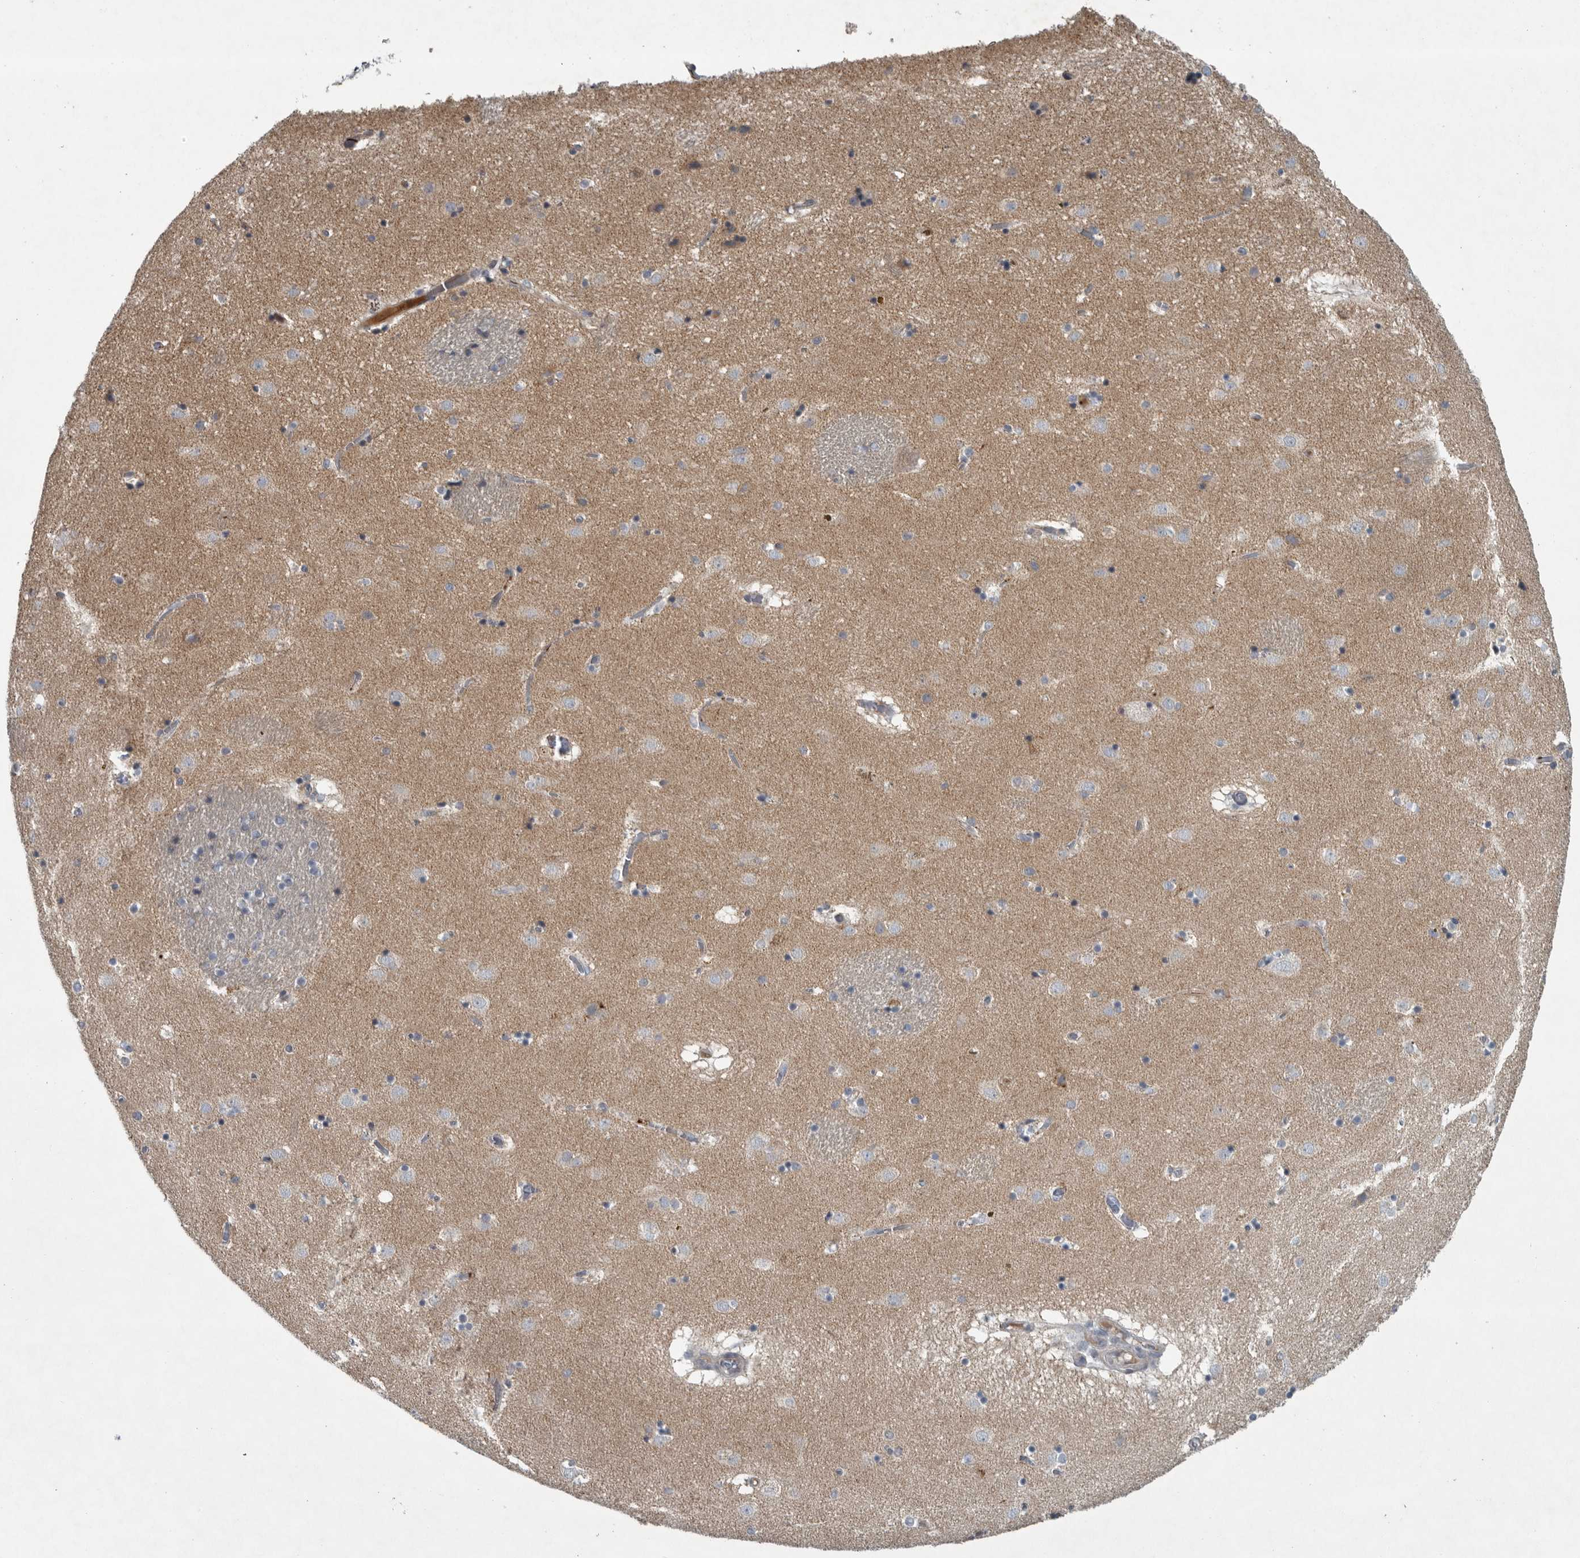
{"staining": {"intensity": "moderate", "quantity": "<25%", "location": "cytoplasmic/membranous"}, "tissue": "caudate", "cell_type": "Glial cells", "image_type": "normal", "snomed": [{"axis": "morphology", "description": "Normal tissue, NOS"}, {"axis": "topography", "description": "Lateral ventricle wall"}], "caption": "Immunohistochemistry (IHC) of normal caudate shows low levels of moderate cytoplasmic/membranous positivity in approximately <25% of glial cells.", "gene": "MPP3", "patient": {"sex": "male", "age": 70}}